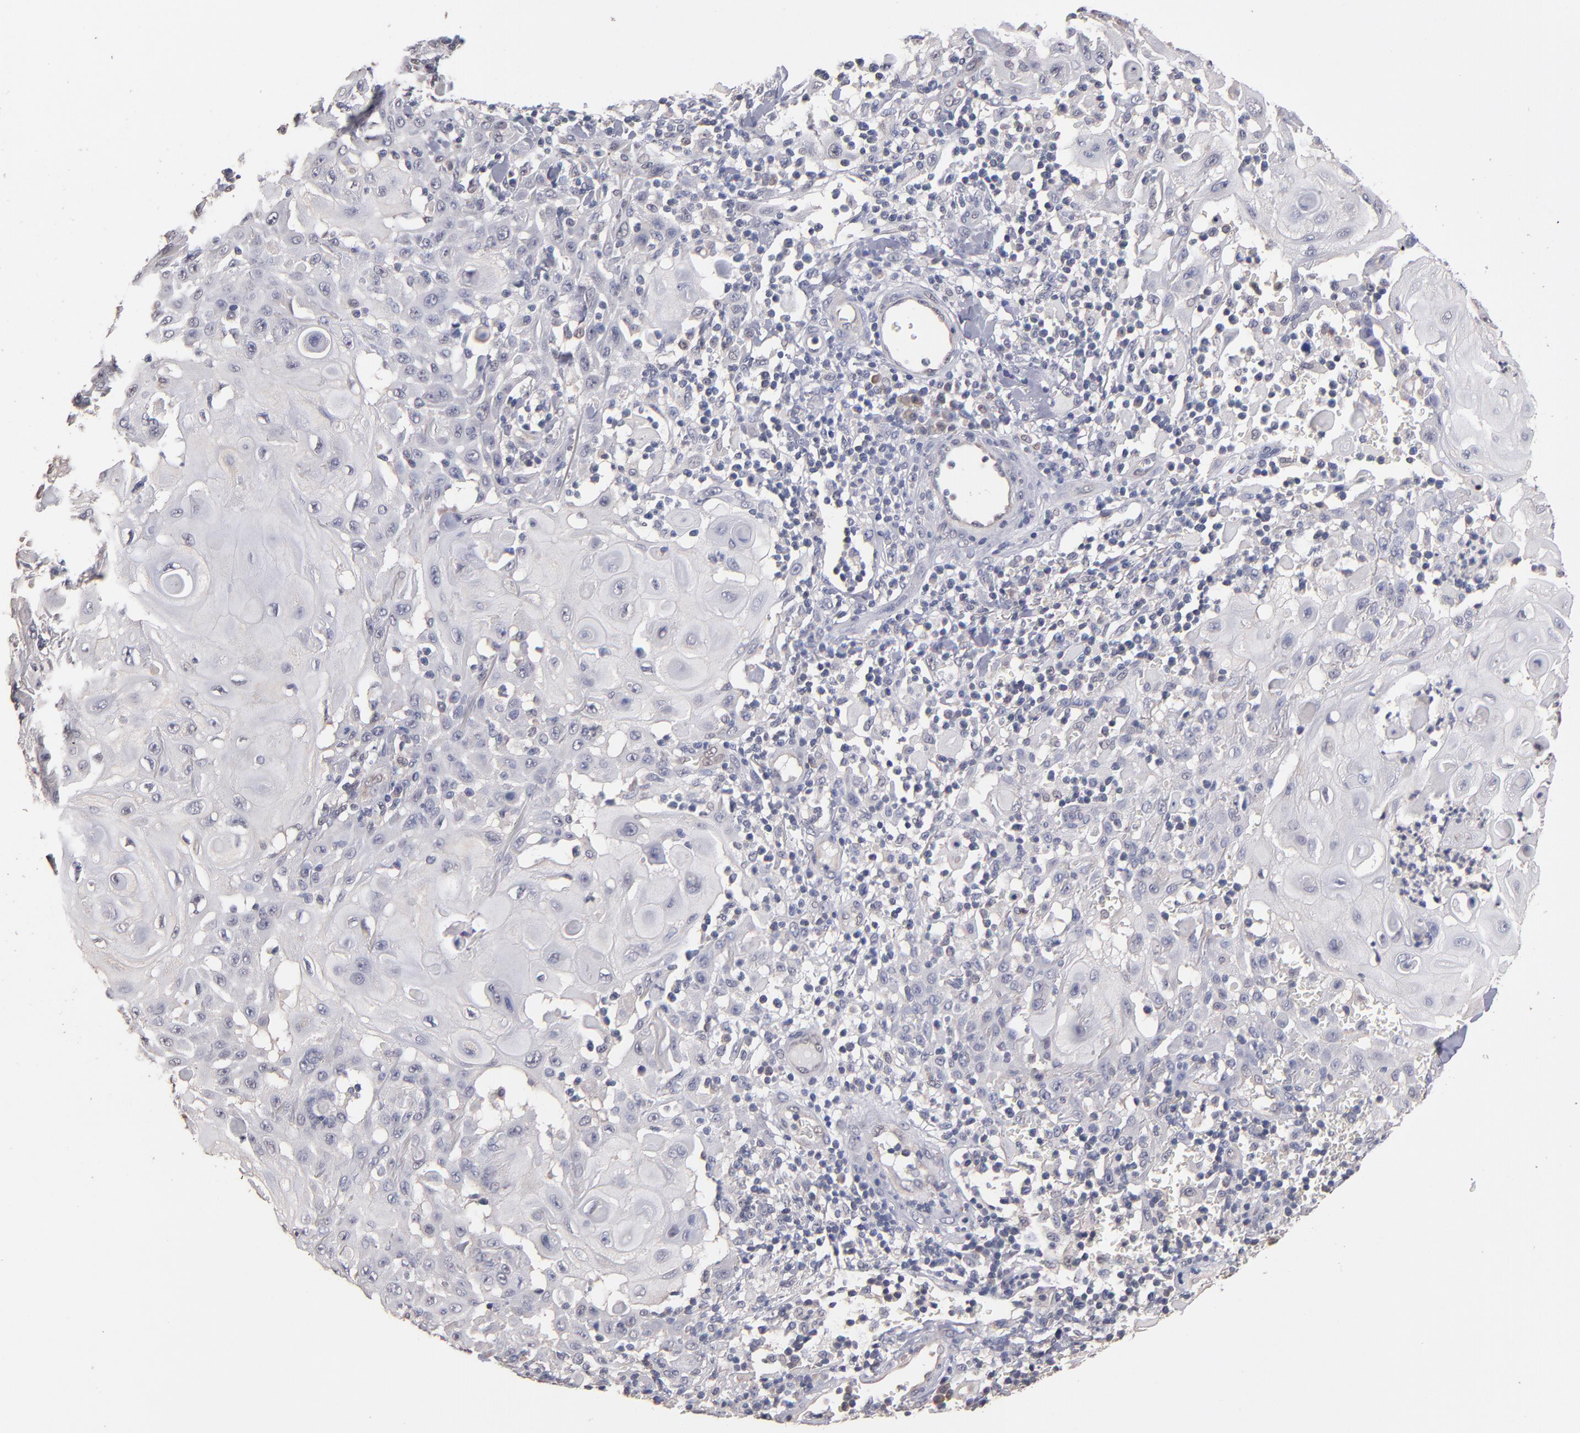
{"staining": {"intensity": "weak", "quantity": "<25%", "location": "cytoplasmic/membranous"}, "tissue": "skin cancer", "cell_type": "Tumor cells", "image_type": "cancer", "snomed": [{"axis": "morphology", "description": "Squamous cell carcinoma, NOS"}, {"axis": "topography", "description": "Skin"}], "caption": "The micrograph exhibits no significant staining in tumor cells of skin squamous cell carcinoma. (DAB (3,3'-diaminobenzidine) immunohistochemistry (IHC), high magnification).", "gene": "PSMD10", "patient": {"sex": "male", "age": 24}}